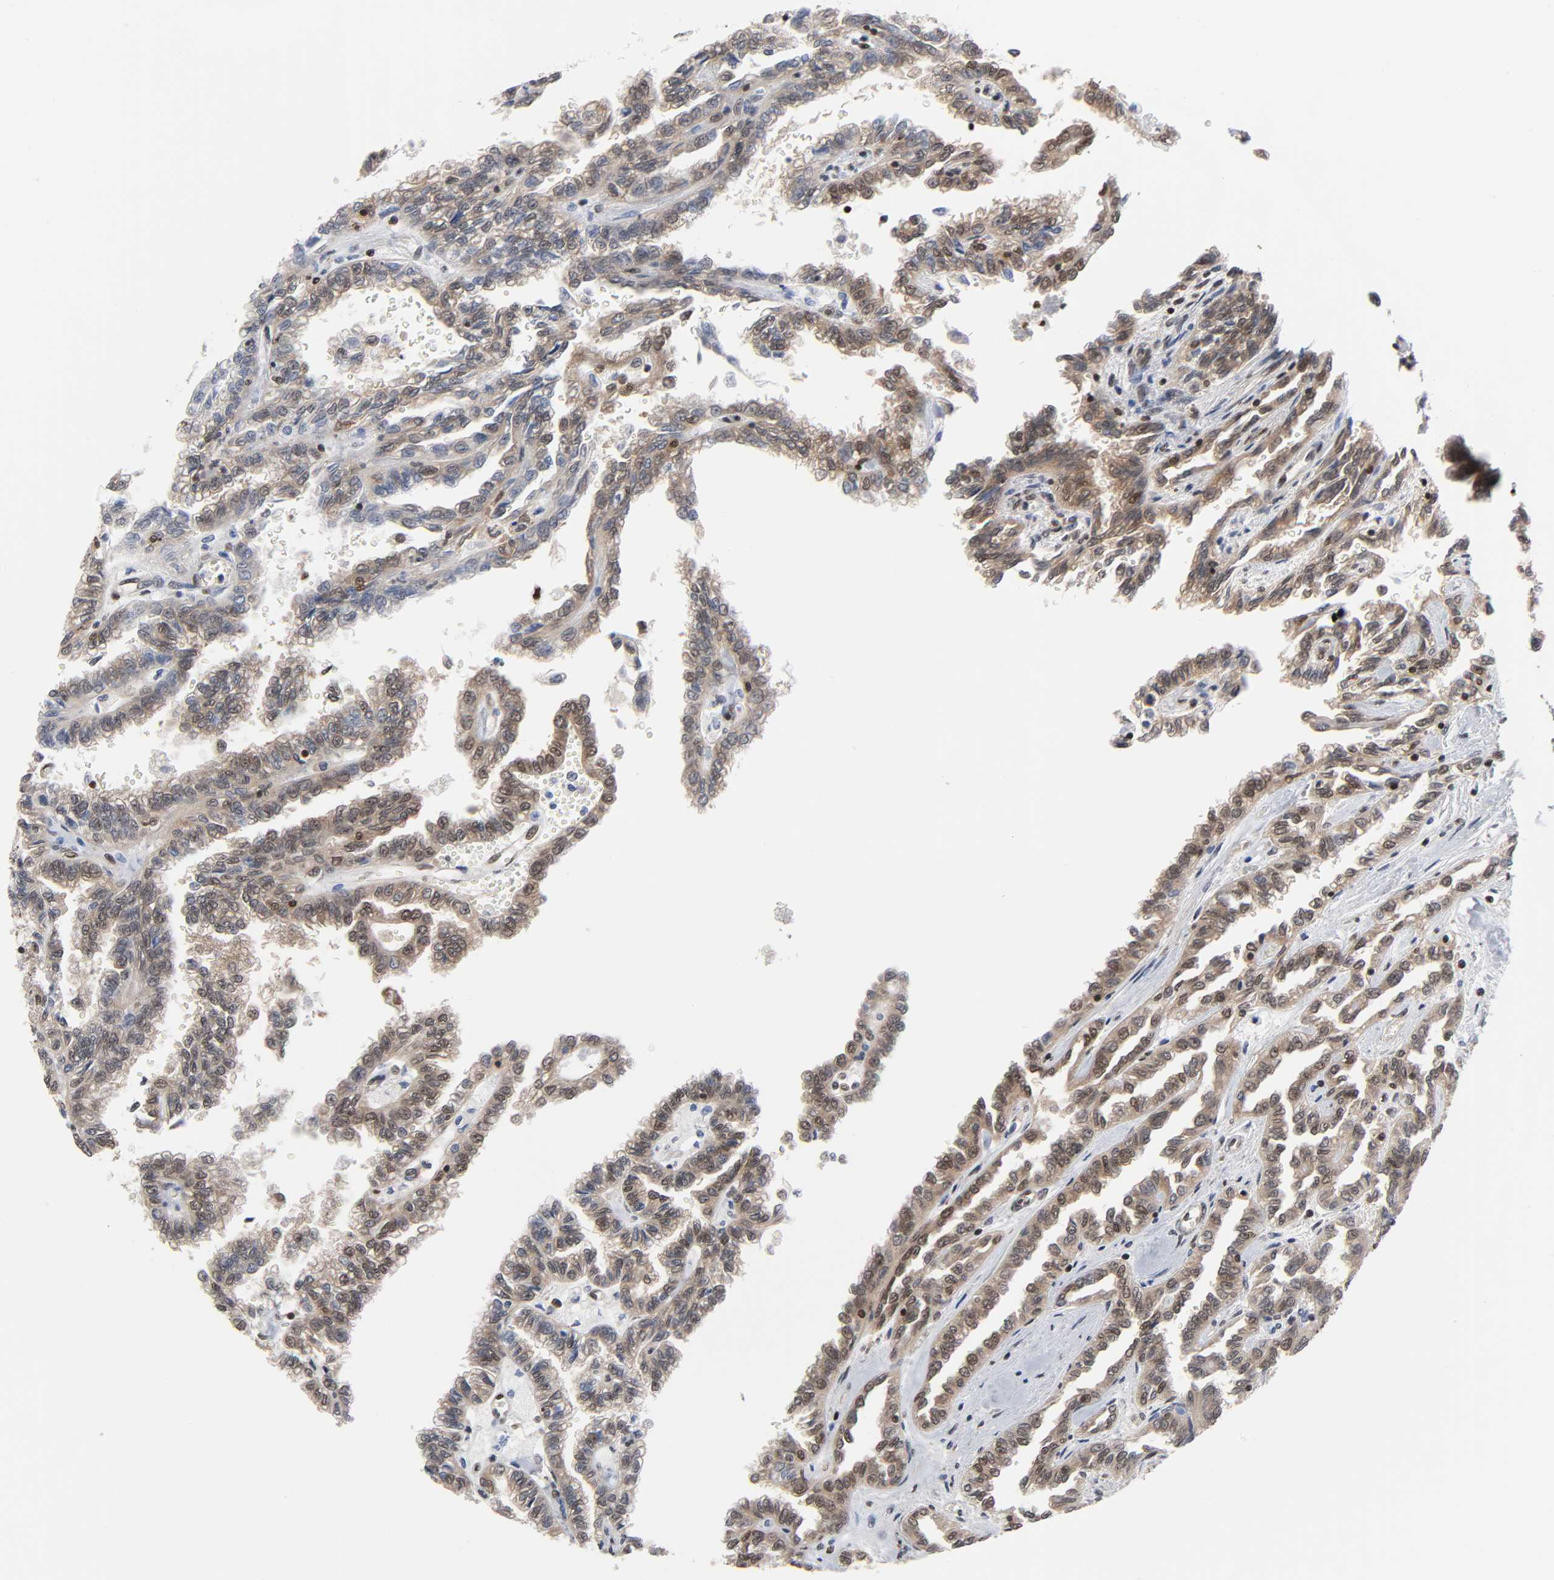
{"staining": {"intensity": "moderate", "quantity": ">75%", "location": "nuclear"}, "tissue": "renal cancer", "cell_type": "Tumor cells", "image_type": "cancer", "snomed": [{"axis": "morphology", "description": "Inflammation, NOS"}, {"axis": "morphology", "description": "Adenocarcinoma, NOS"}, {"axis": "topography", "description": "Kidney"}], "caption": "IHC (DAB) staining of renal adenocarcinoma reveals moderate nuclear protein staining in about >75% of tumor cells.", "gene": "ILKAP", "patient": {"sex": "male", "age": 68}}